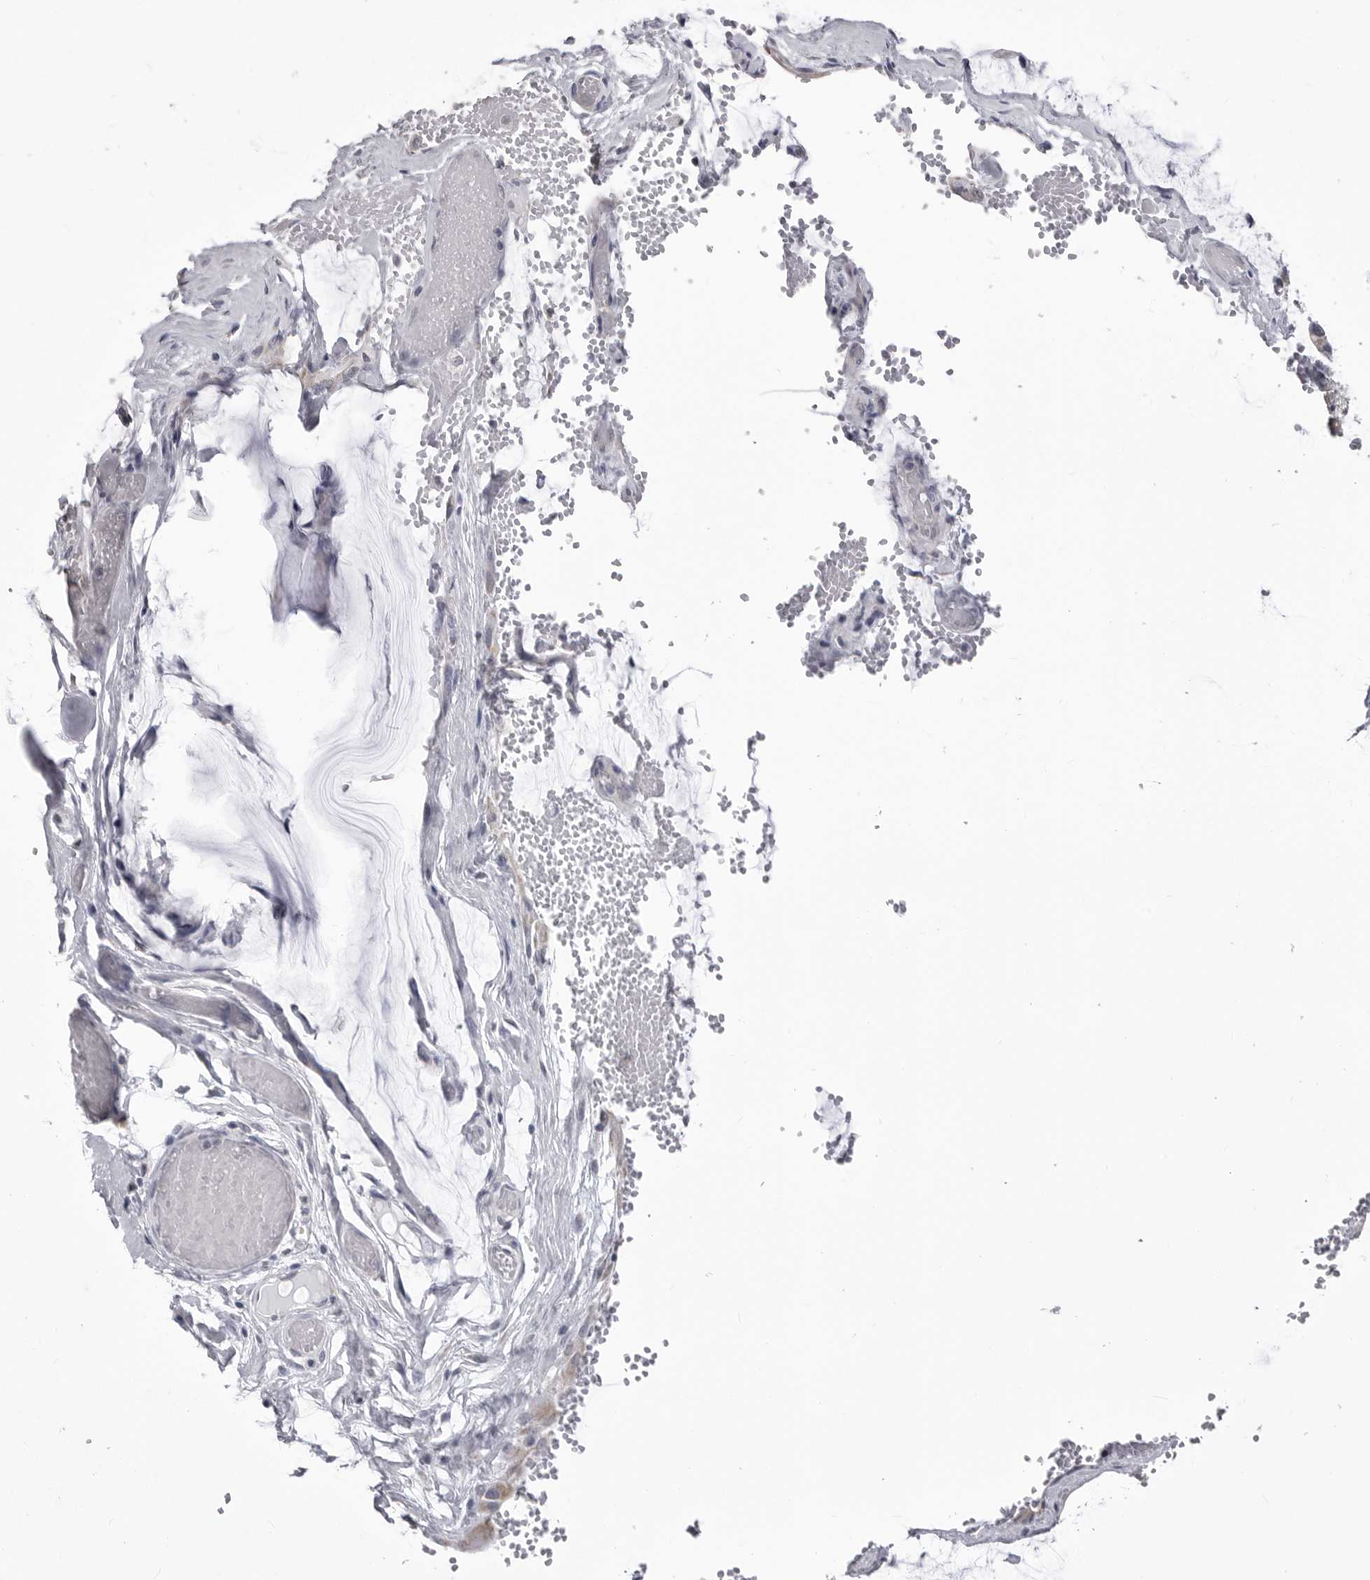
{"staining": {"intensity": "negative", "quantity": "none", "location": "none"}, "tissue": "ovarian cancer", "cell_type": "Tumor cells", "image_type": "cancer", "snomed": [{"axis": "morphology", "description": "Cystadenocarcinoma, mucinous, NOS"}, {"axis": "topography", "description": "Ovary"}], "caption": "Ovarian mucinous cystadenocarcinoma stained for a protein using immunohistochemistry demonstrates no positivity tumor cells.", "gene": "FH", "patient": {"sex": "female", "age": 39}}